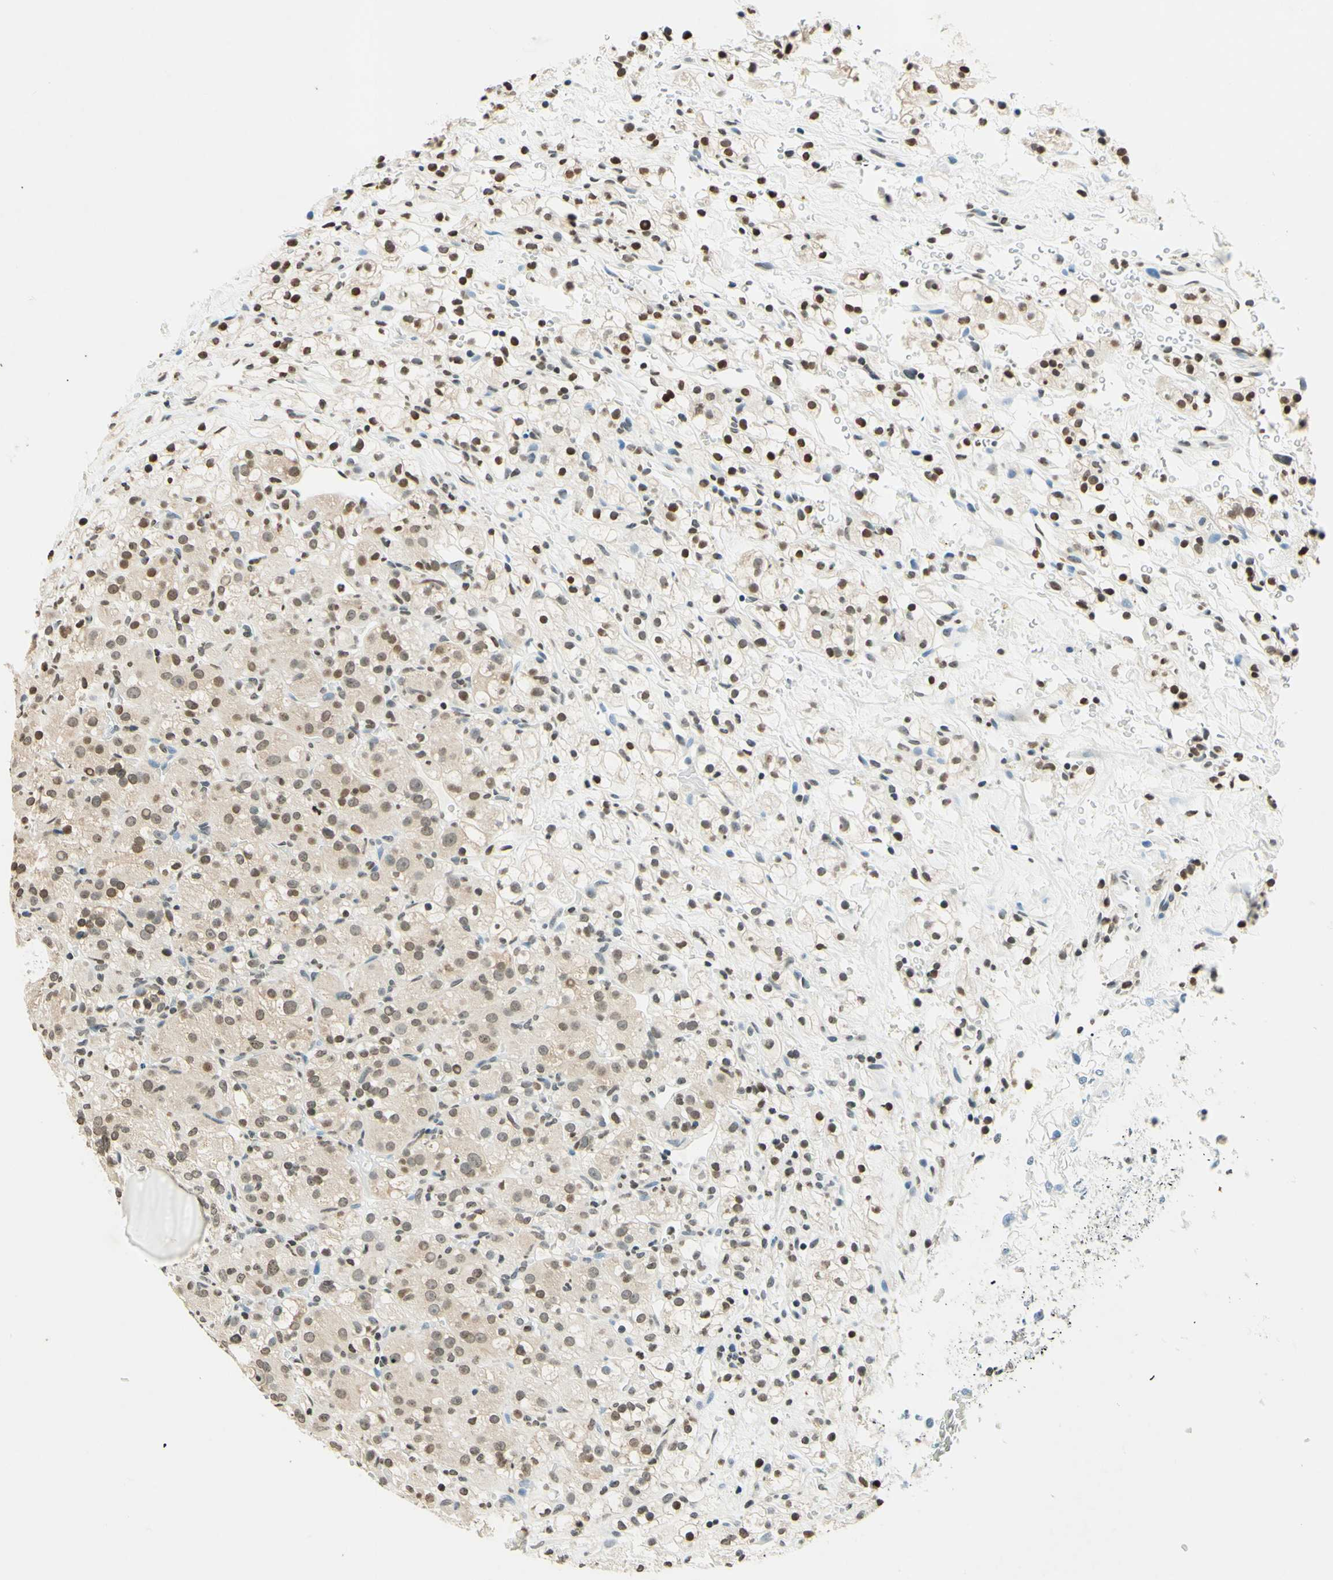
{"staining": {"intensity": "moderate", "quantity": "25%-75%", "location": "nuclear"}, "tissue": "renal cancer", "cell_type": "Tumor cells", "image_type": "cancer", "snomed": [{"axis": "morphology", "description": "Adenocarcinoma, NOS"}, {"axis": "topography", "description": "Kidney"}], "caption": "Renal adenocarcinoma stained with DAB (3,3'-diaminobenzidine) IHC exhibits medium levels of moderate nuclear staining in approximately 25%-75% of tumor cells.", "gene": "MSH2", "patient": {"sex": "male", "age": 61}}